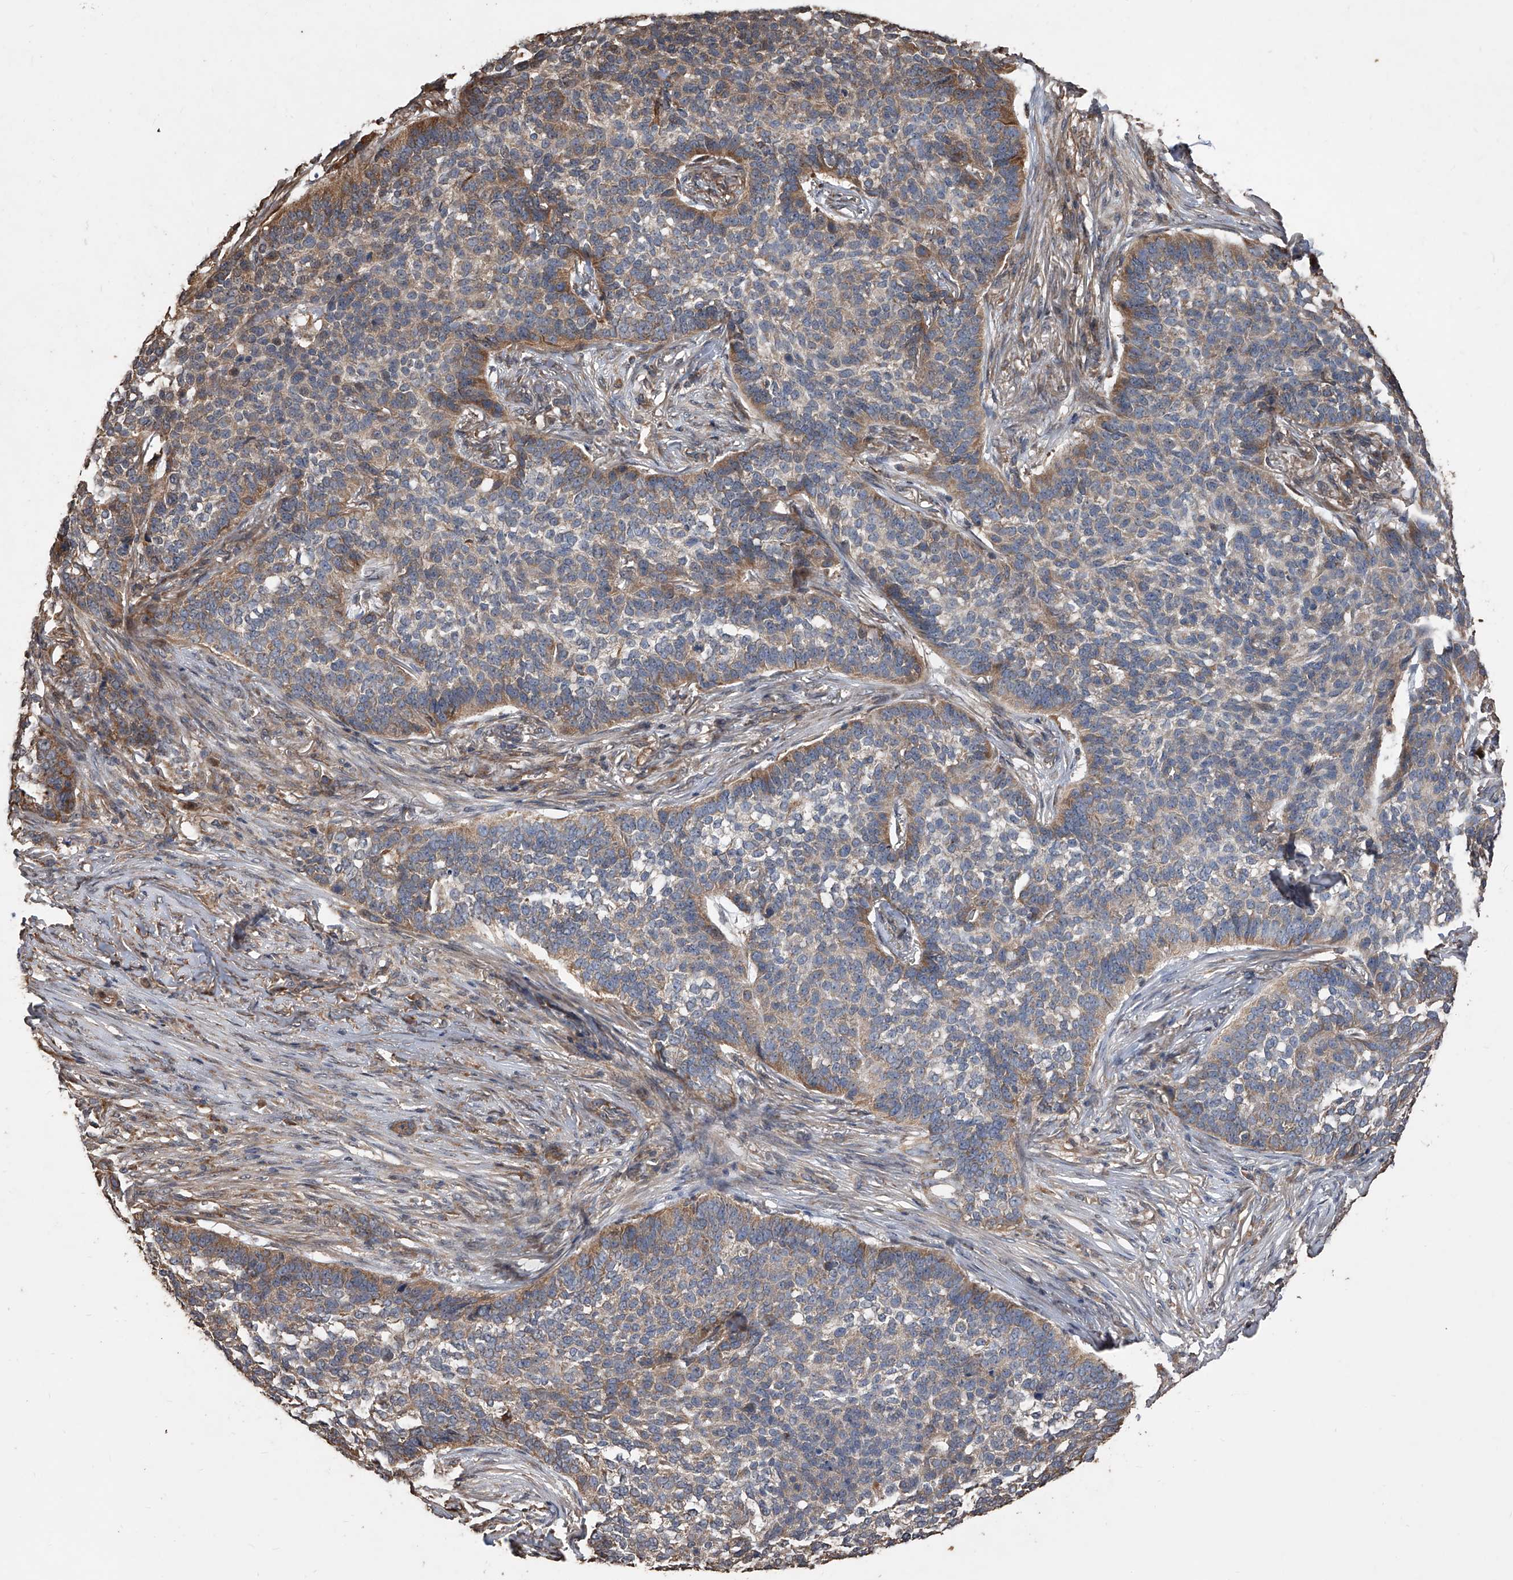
{"staining": {"intensity": "moderate", "quantity": "25%-75%", "location": "cytoplasmic/membranous"}, "tissue": "skin cancer", "cell_type": "Tumor cells", "image_type": "cancer", "snomed": [{"axis": "morphology", "description": "Basal cell carcinoma"}, {"axis": "topography", "description": "Skin"}], "caption": "Basal cell carcinoma (skin) stained with a protein marker shows moderate staining in tumor cells.", "gene": "LTV1", "patient": {"sex": "male", "age": 85}}